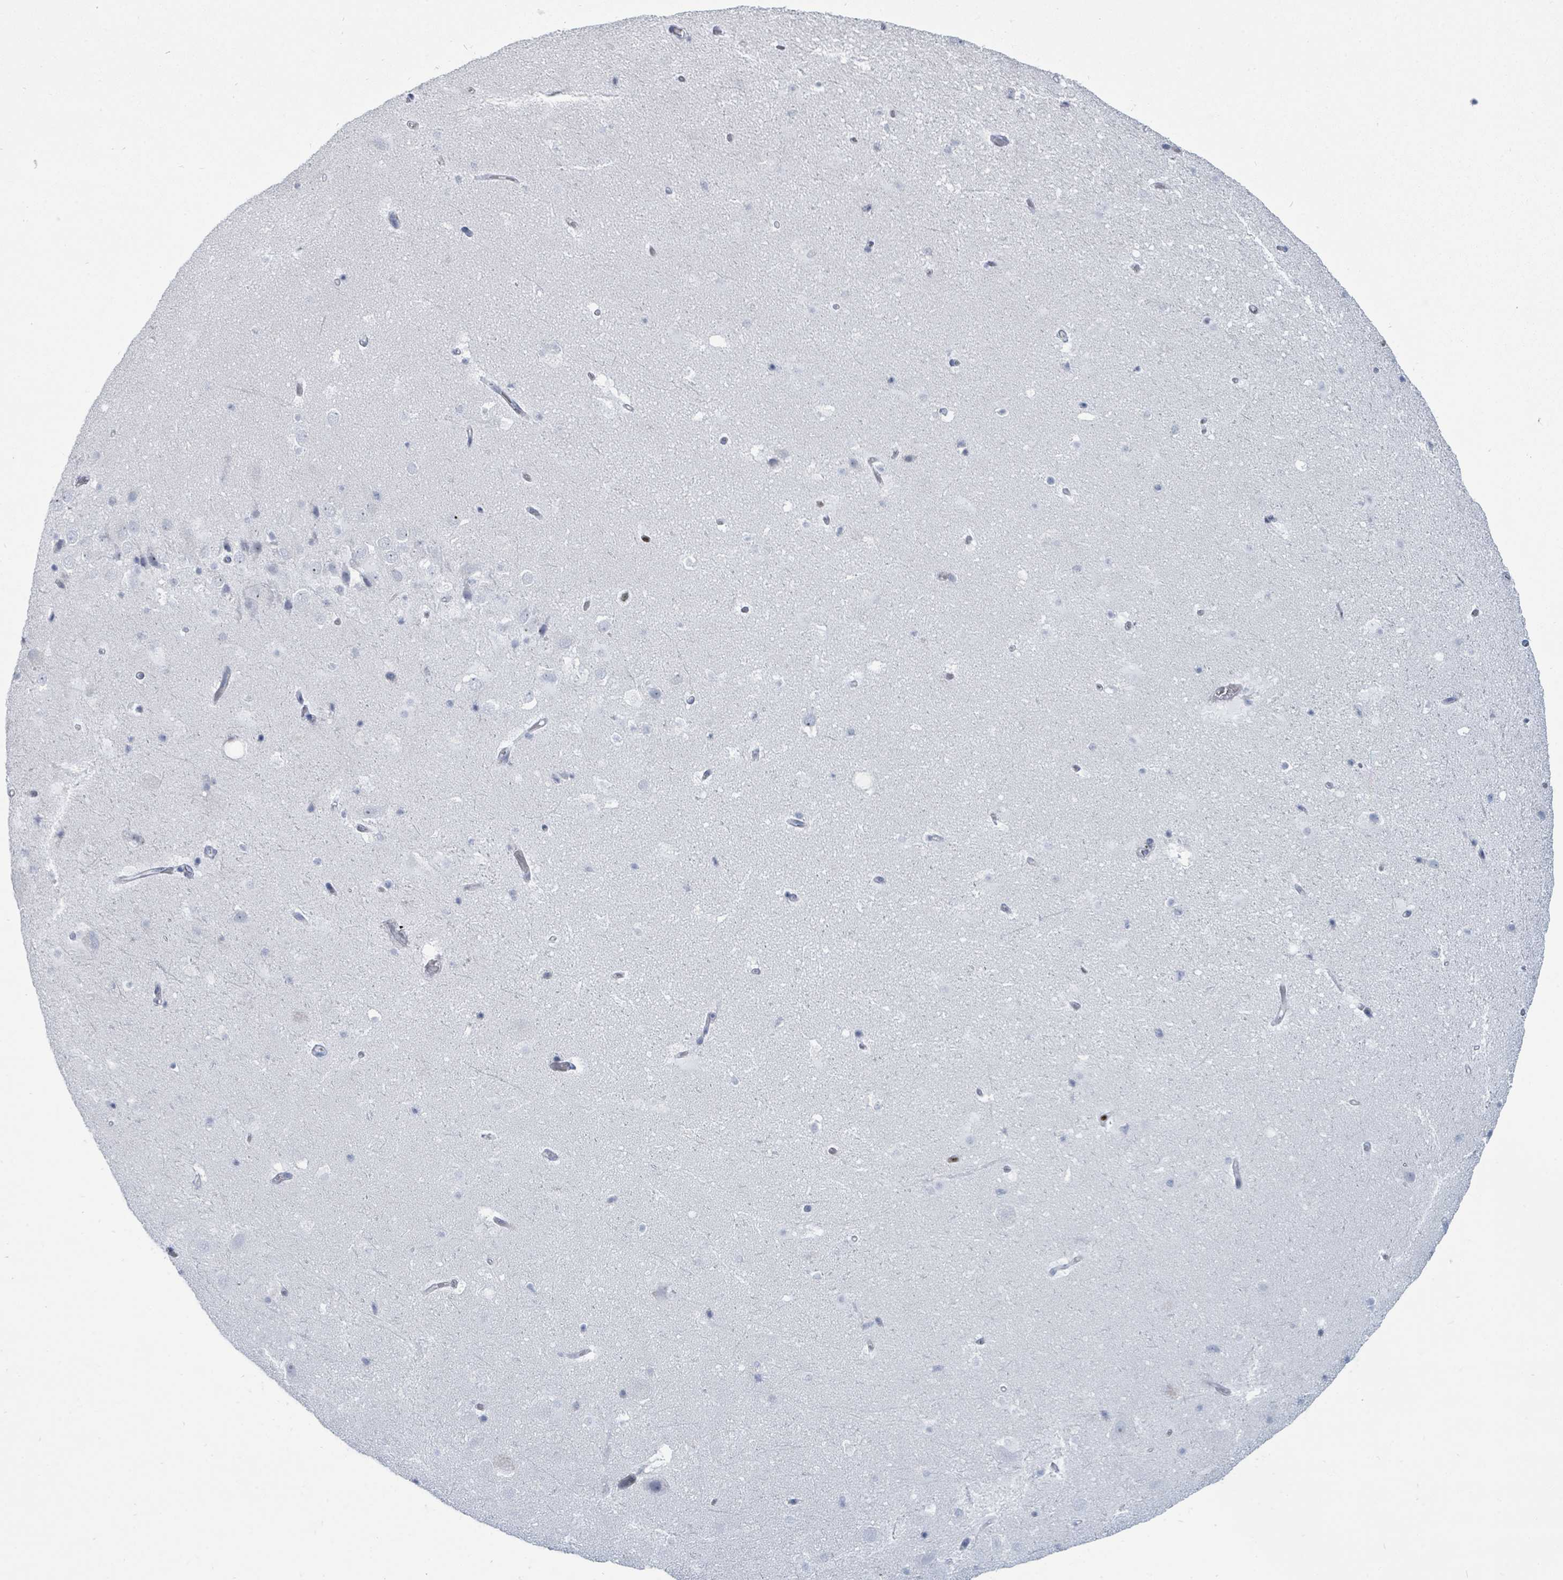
{"staining": {"intensity": "negative", "quantity": "none", "location": "none"}, "tissue": "hippocampus", "cell_type": "Glial cells", "image_type": "normal", "snomed": [{"axis": "morphology", "description": "Normal tissue, NOS"}, {"axis": "topography", "description": "Hippocampus"}], "caption": "Hippocampus was stained to show a protein in brown. There is no significant staining in glial cells. The staining was performed using DAB (3,3'-diaminobenzidine) to visualize the protein expression in brown, while the nuclei were stained in blue with hematoxylin (Magnification: 20x).", "gene": "SUMO2", "patient": {"sex": "male", "age": 37}}